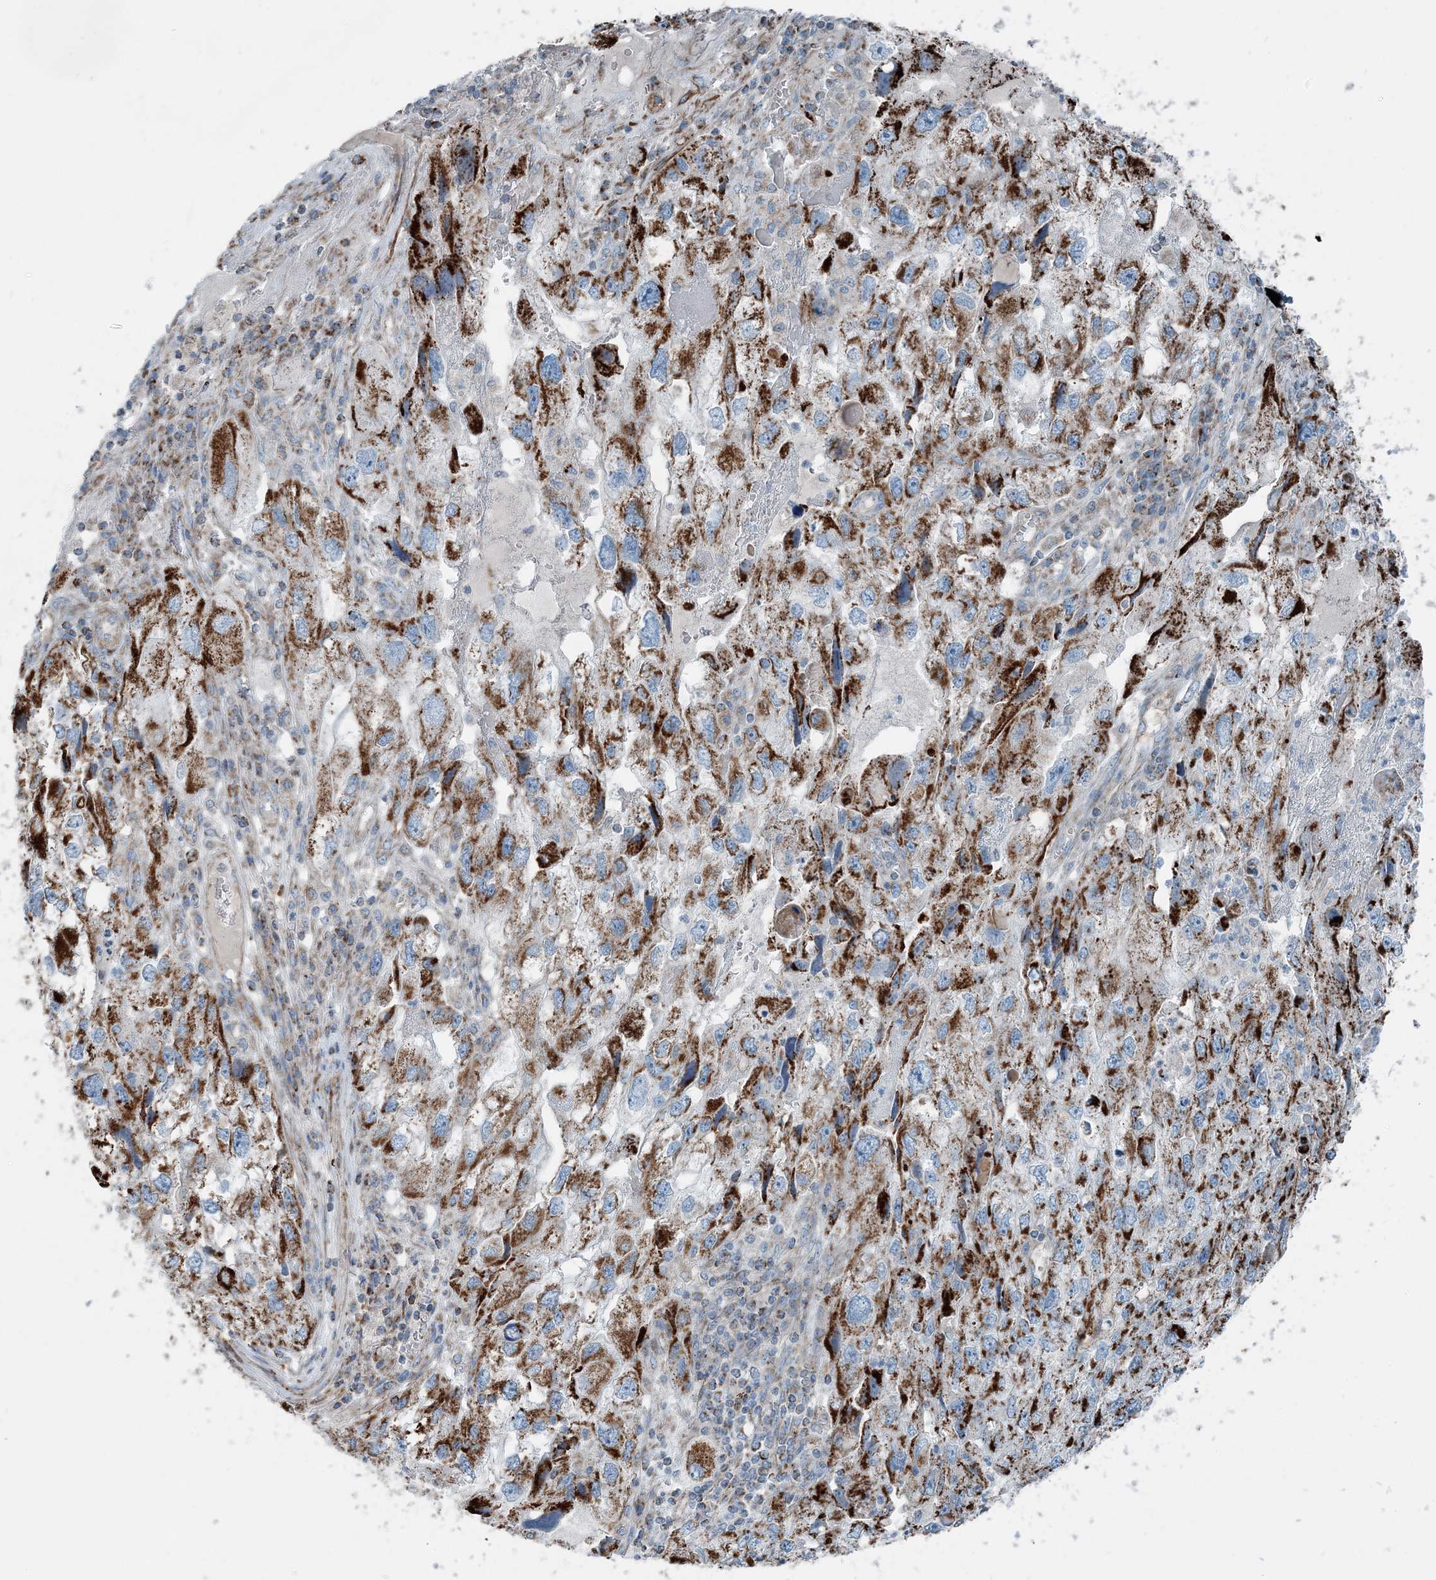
{"staining": {"intensity": "strong", "quantity": ">75%", "location": "cytoplasmic/membranous"}, "tissue": "endometrial cancer", "cell_type": "Tumor cells", "image_type": "cancer", "snomed": [{"axis": "morphology", "description": "Adenocarcinoma, NOS"}, {"axis": "topography", "description": "Endometrium"}], "caption": "Endometrial cancer (adenocarcinoma) tissue displays strong cytoplasmic/membranous staining in approximately >75% of tumor cells, visualized by immunohistochemistry.", "gene": "INTU", "patient": {"sex": "female", "age": 49}}